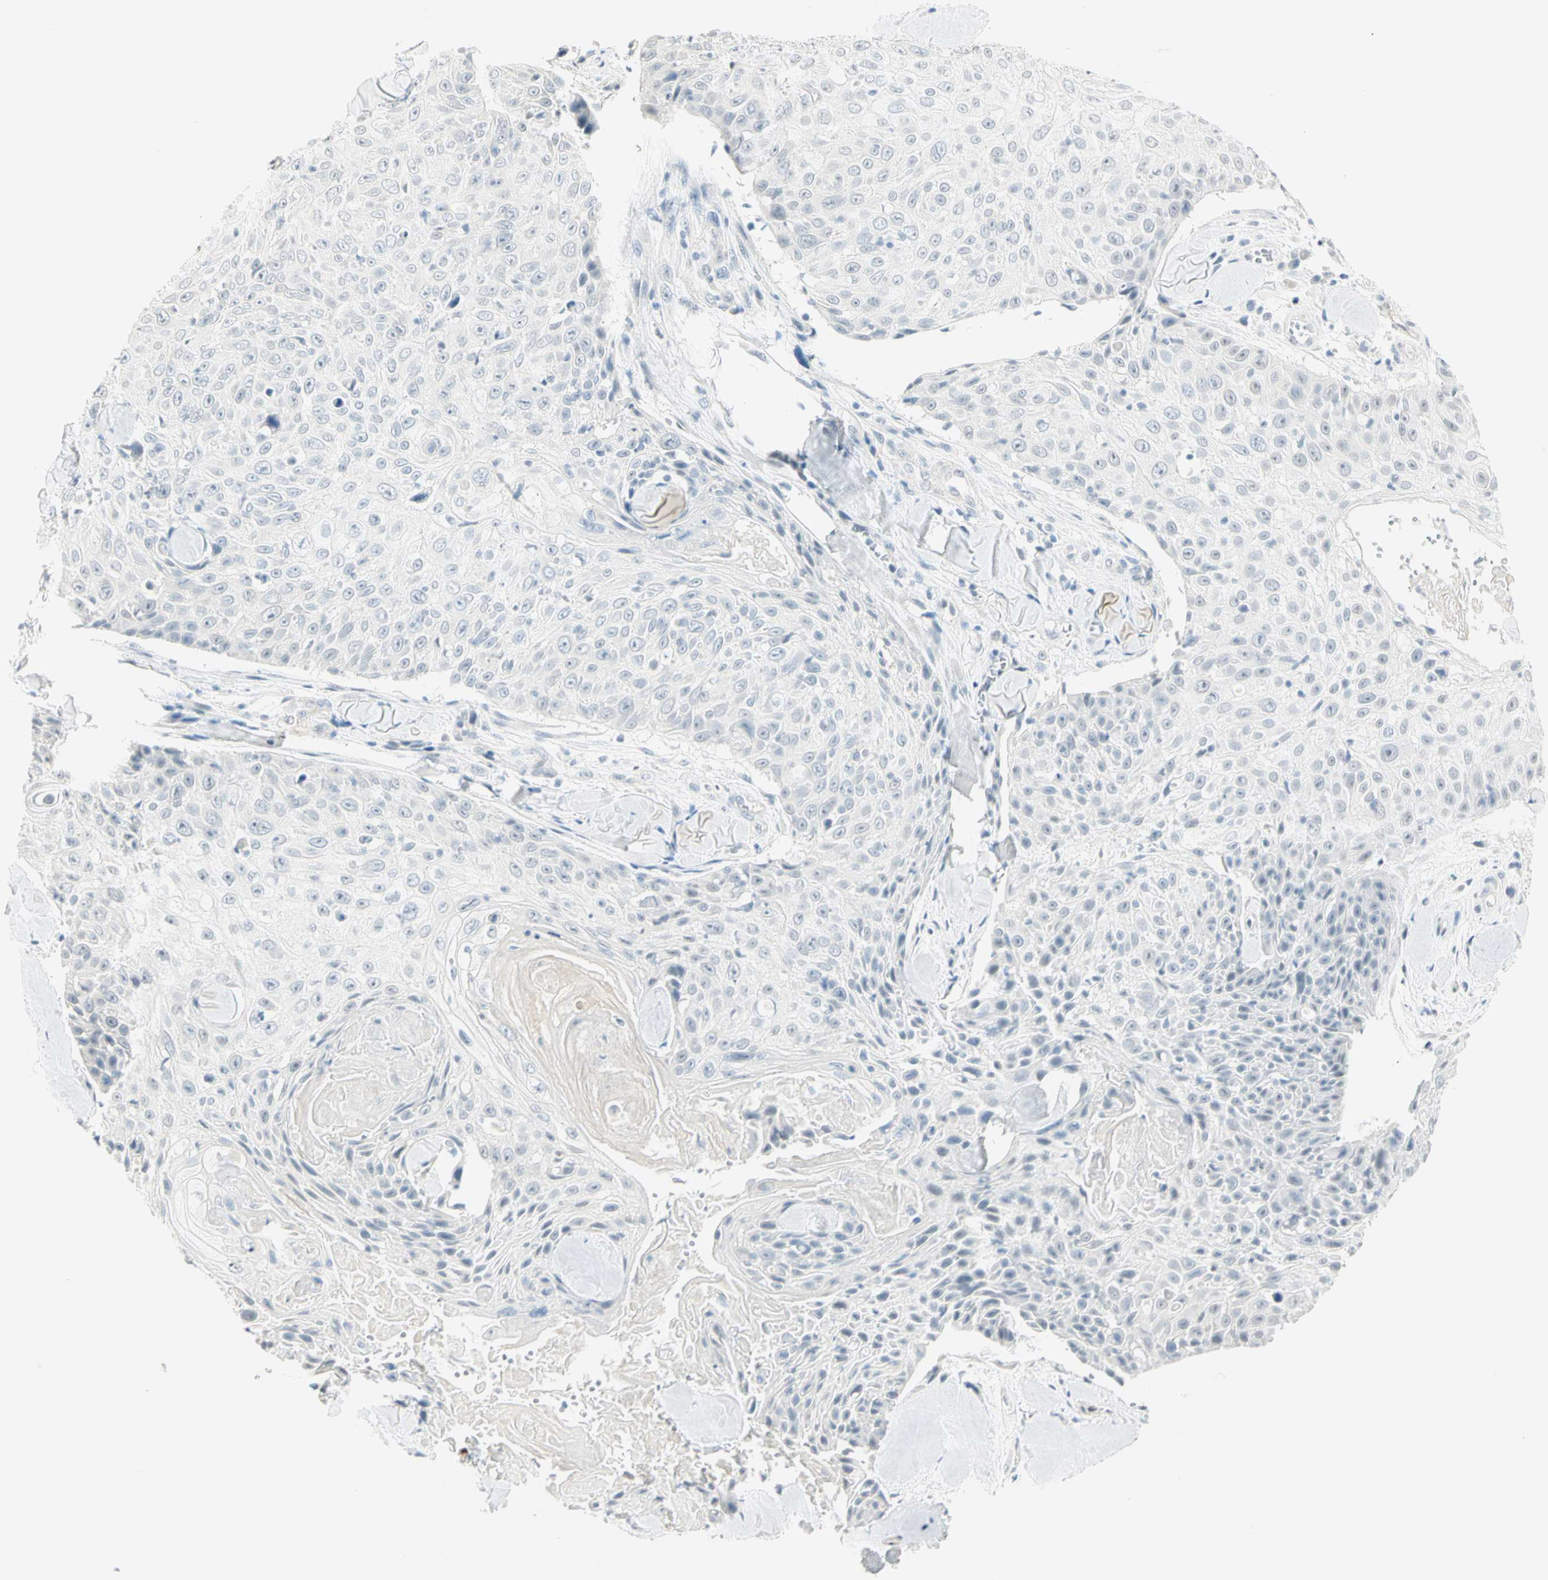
{"staining": {"intensity": "negative", "quantity": "none", "location": "none"}, "tissue": "skin cancer", "cell_type": "Tumor cells", "image_type": "cancer", "snomed": [{"axis": "morphology", "description": "Squamous cell carcinoma, NOS"}, {"axis": "topography", "description": "Skin"}], "caption": "The histopathology image demonstrates no significant expression in tumor cells of squamous cell carcinoma (skin).", "gene": "MLLT10", "patient": {"sex": "male", "age": 86}}